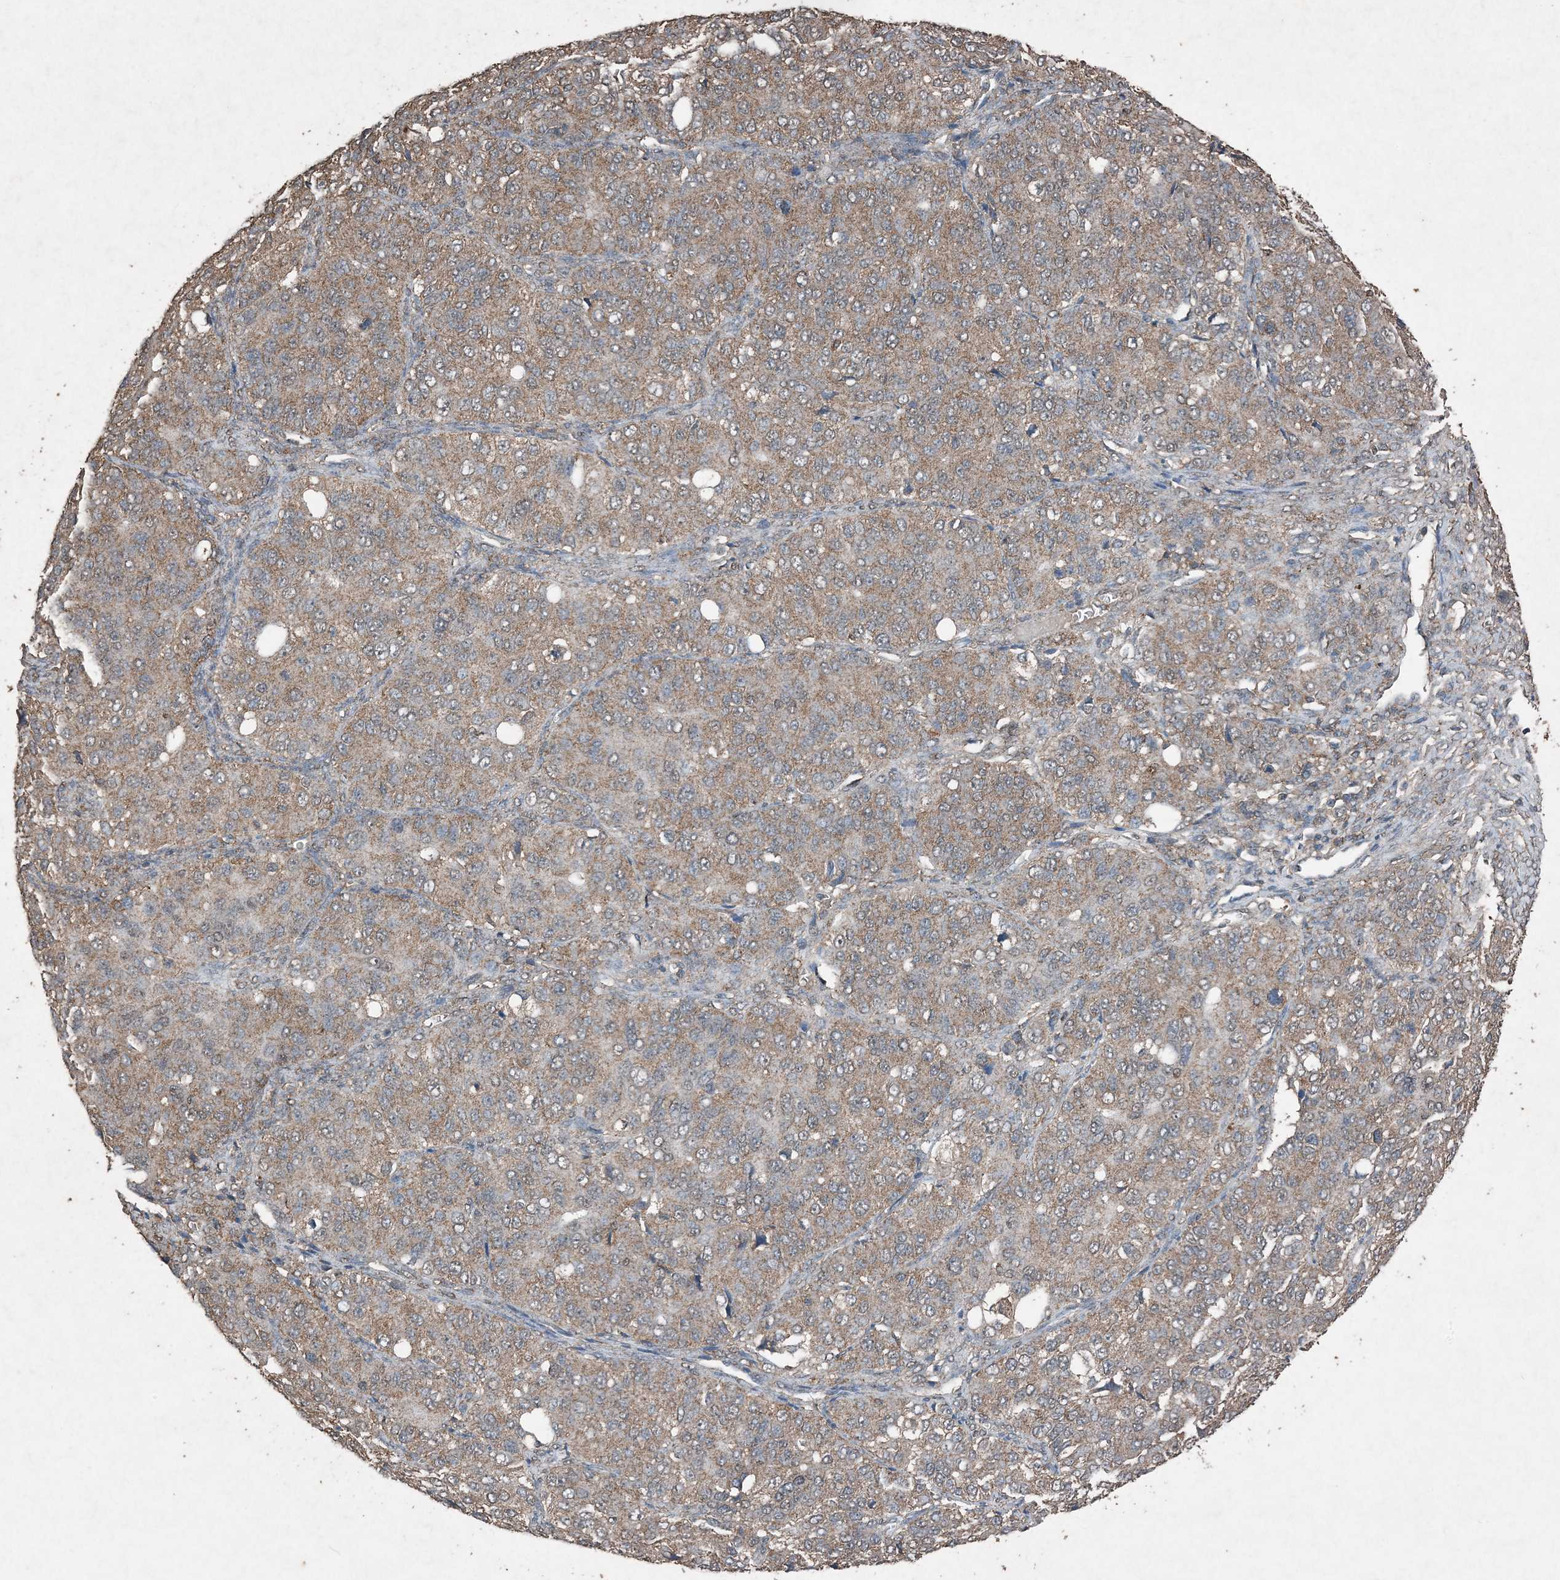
{"staining": {"intensity": "moderate", "quantity": ">75%", "location": "cytoplasmic/membranous"}, "tissue": "ovarian cancer", "cell_type": "Tumor cells", "image_type": "cancer", "snomed": [{"axis": "morphology", "description": "Carcinoma, endometroid"}, {"axis": "topography", "description": "Ovary"}], "caption": "Protein expression analysis of human ovarian cancer (endometroid carcinoma) reveals moderate cytoplasmic/membranous positivity in about >75% of tumor cells.", "gene": "FCN3", "patient": {"sex": "female", "age": 51}}